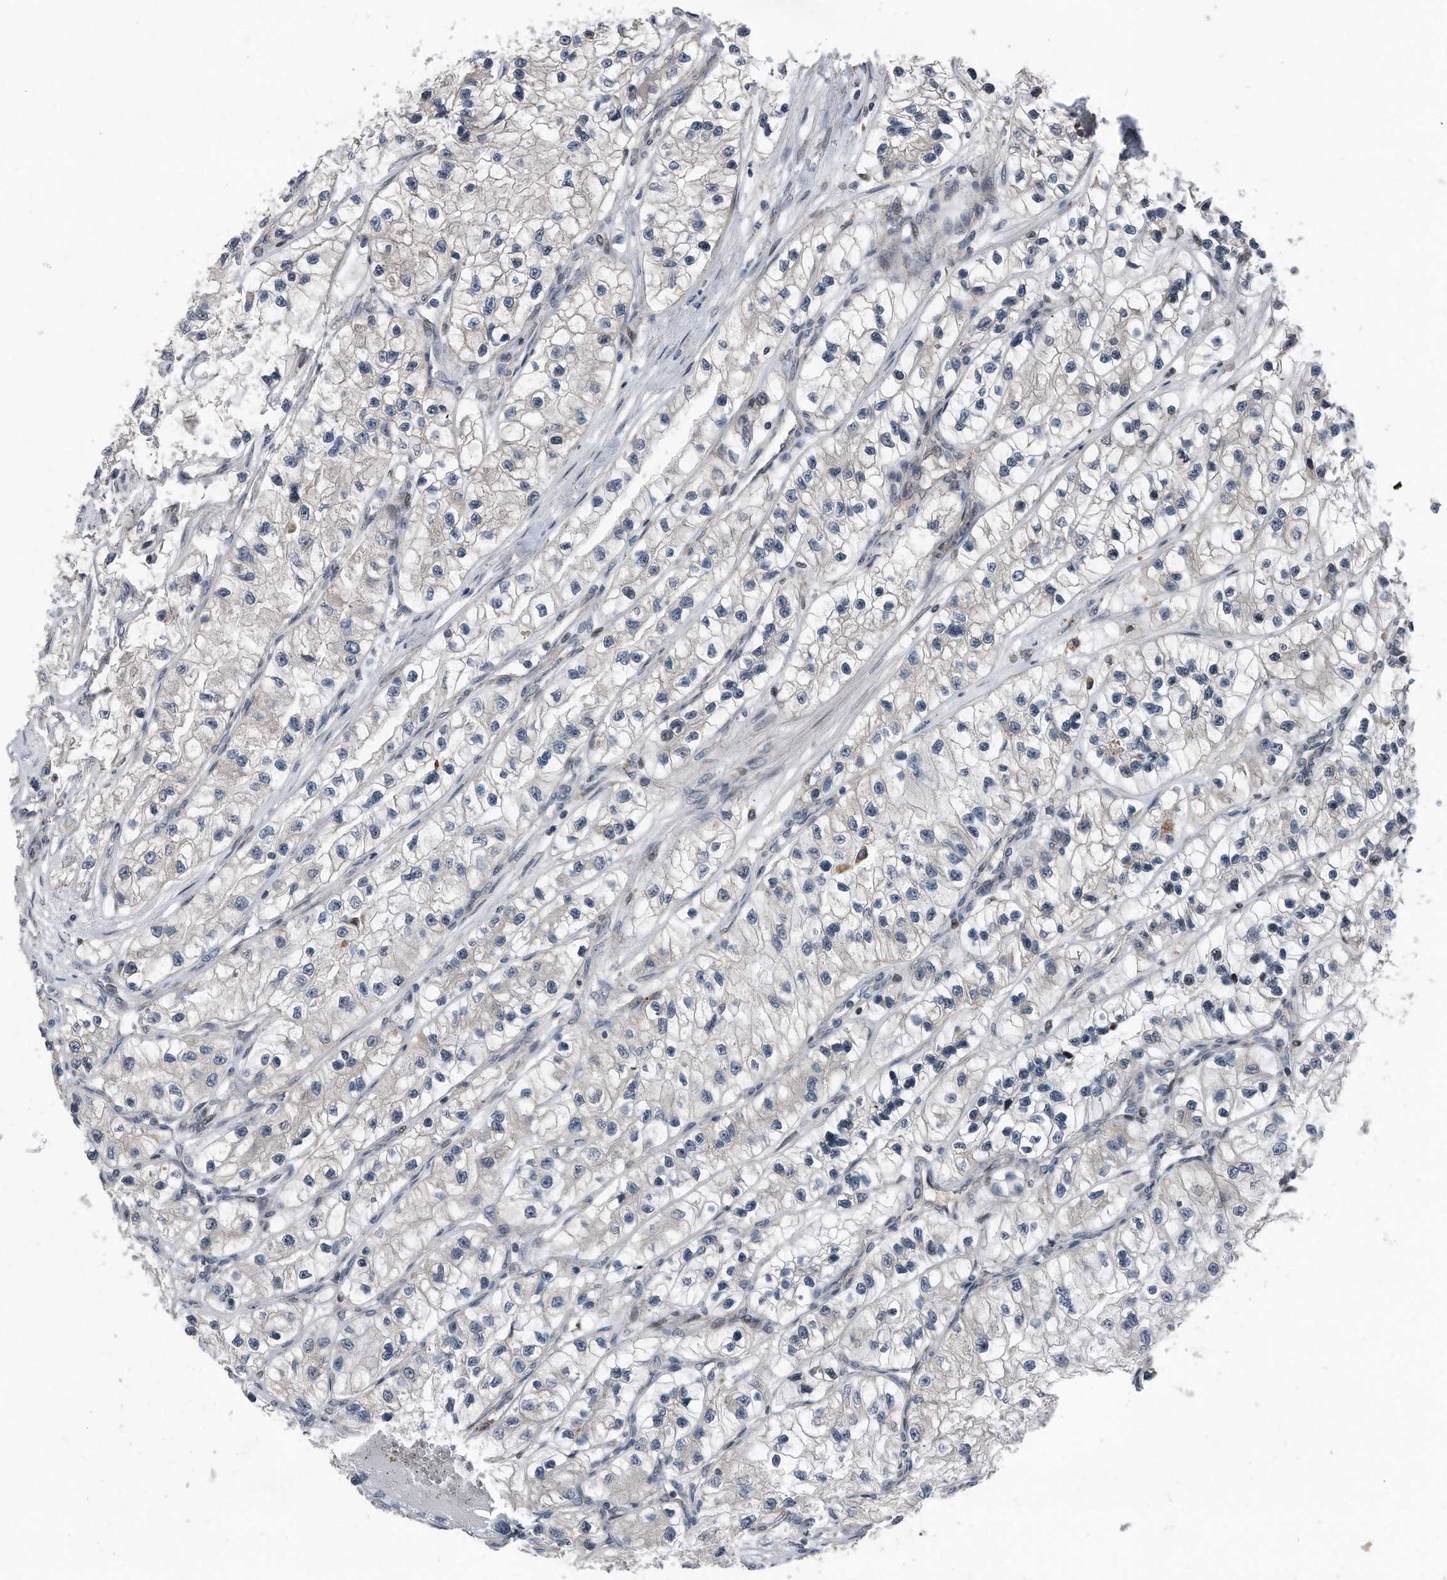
{"staining": {"intensity": "negative", "quantity": "none", "location": "none"}, "tissue": "renal cancer", "cell_type": "Tumor cells", "image_type": "cancer", "snomed": [{"axis": "morphology", "description": "Adenocarcinoma, NOS"}, {"axis": "topography", "description": "Kidney"}], "caption": "Renal cancer was stained to show a protein in brown. There is no significant positivity in tumor cells.", "gene": "DST", "patient": {"sex": "female", "age": 57}}